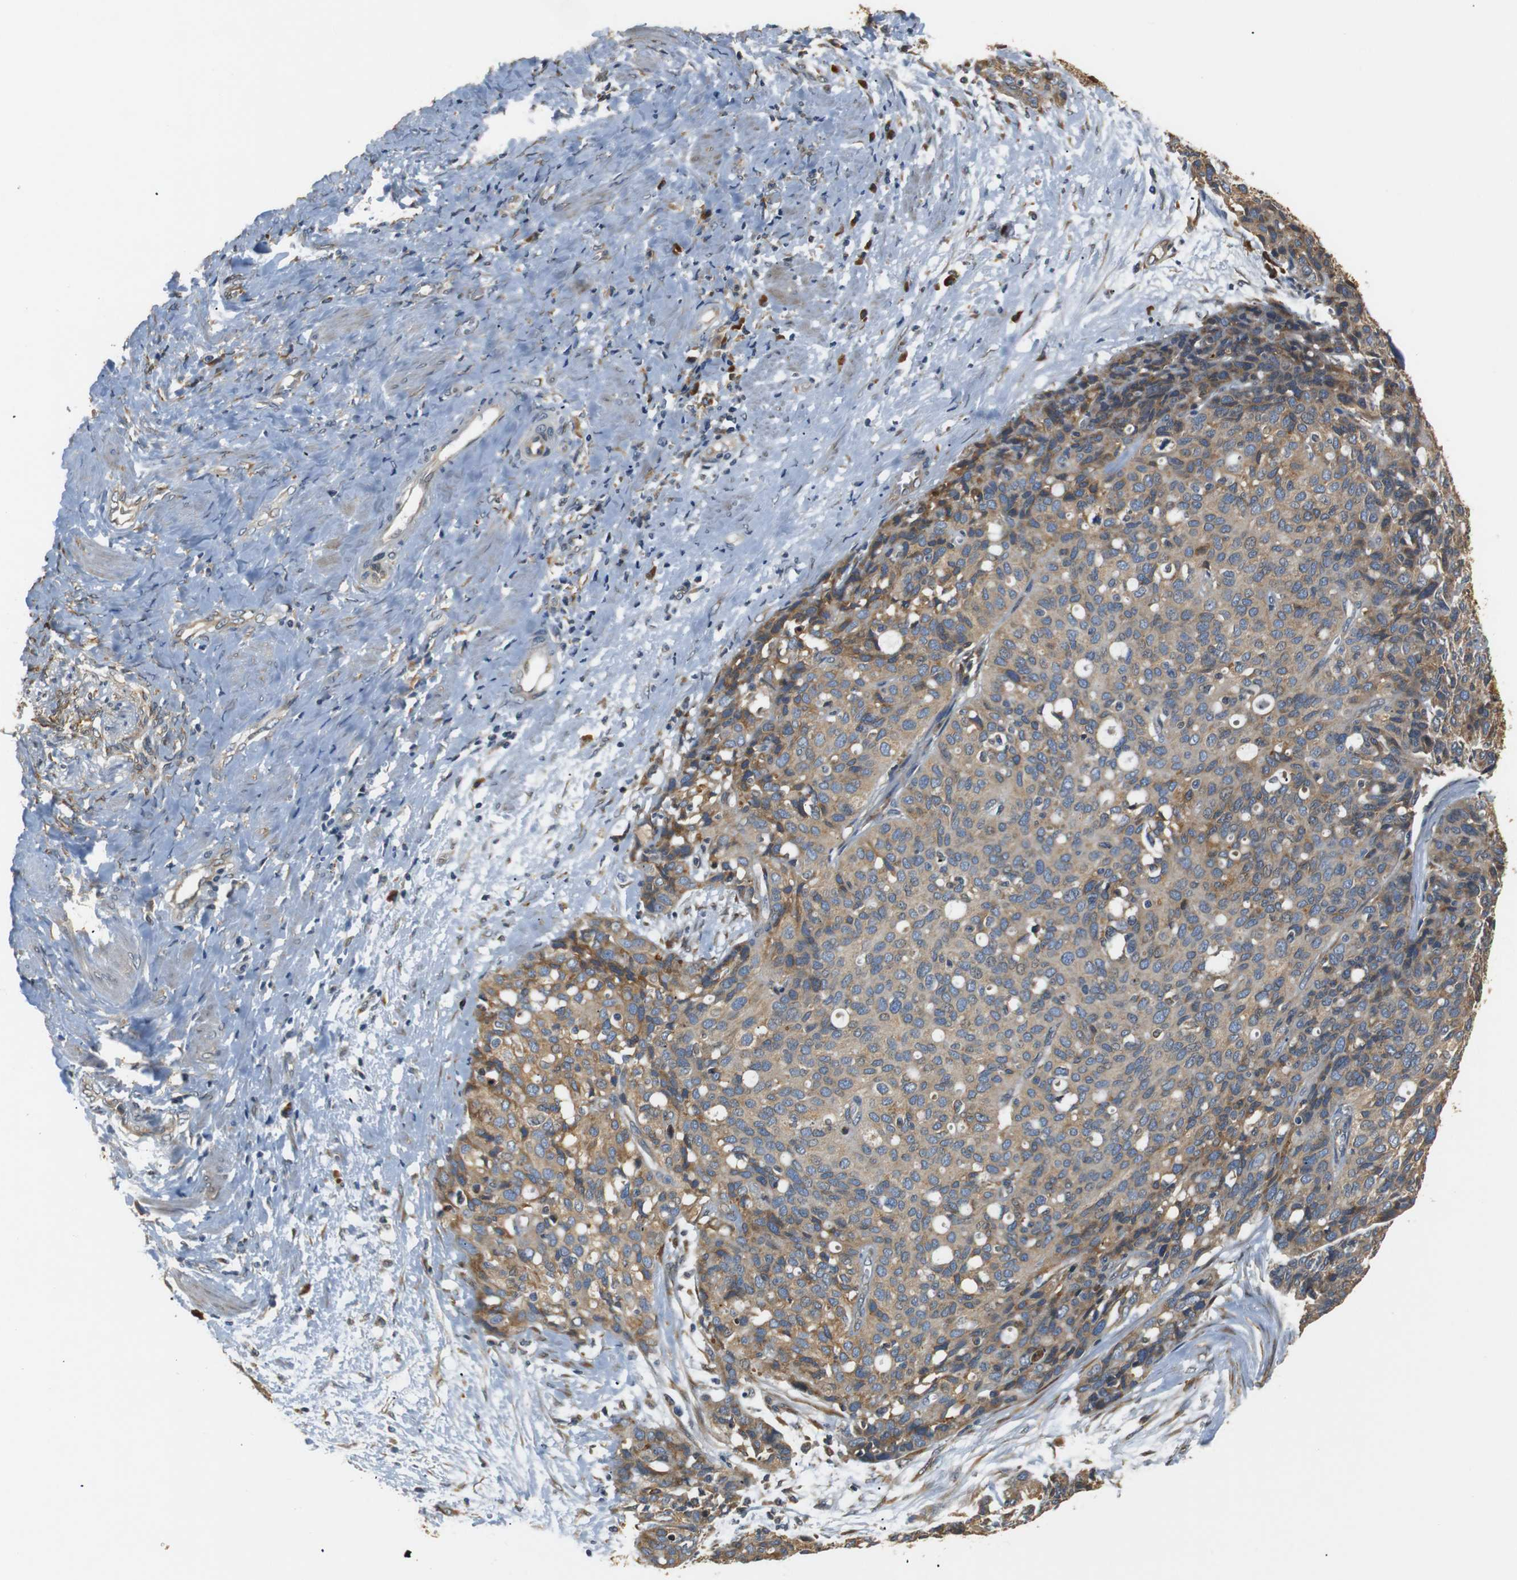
{"staining": {"intensity": "weak", "quantity": "25%-75%", "location": "cytoplasmic/membranous"}, "tissue": "ovarian cancer", "cell_type": "Tumor cells", "image_type": "cancer", "snomed": [{"axis": "morphology", "description": "Carcinoma, endometroid"}, {"axis": "topography", "description": "Ovary"}], "caption": "An immunohistochemistry image of tumor tissue is shown. Protein staining in brown highlights weak cytoplasmic/membranous positivity in ovarian cancer (endometroid carcinoma) within tumor cells.", "gene": "TMED2", "patient": {"sex": "female", "age": 60}}